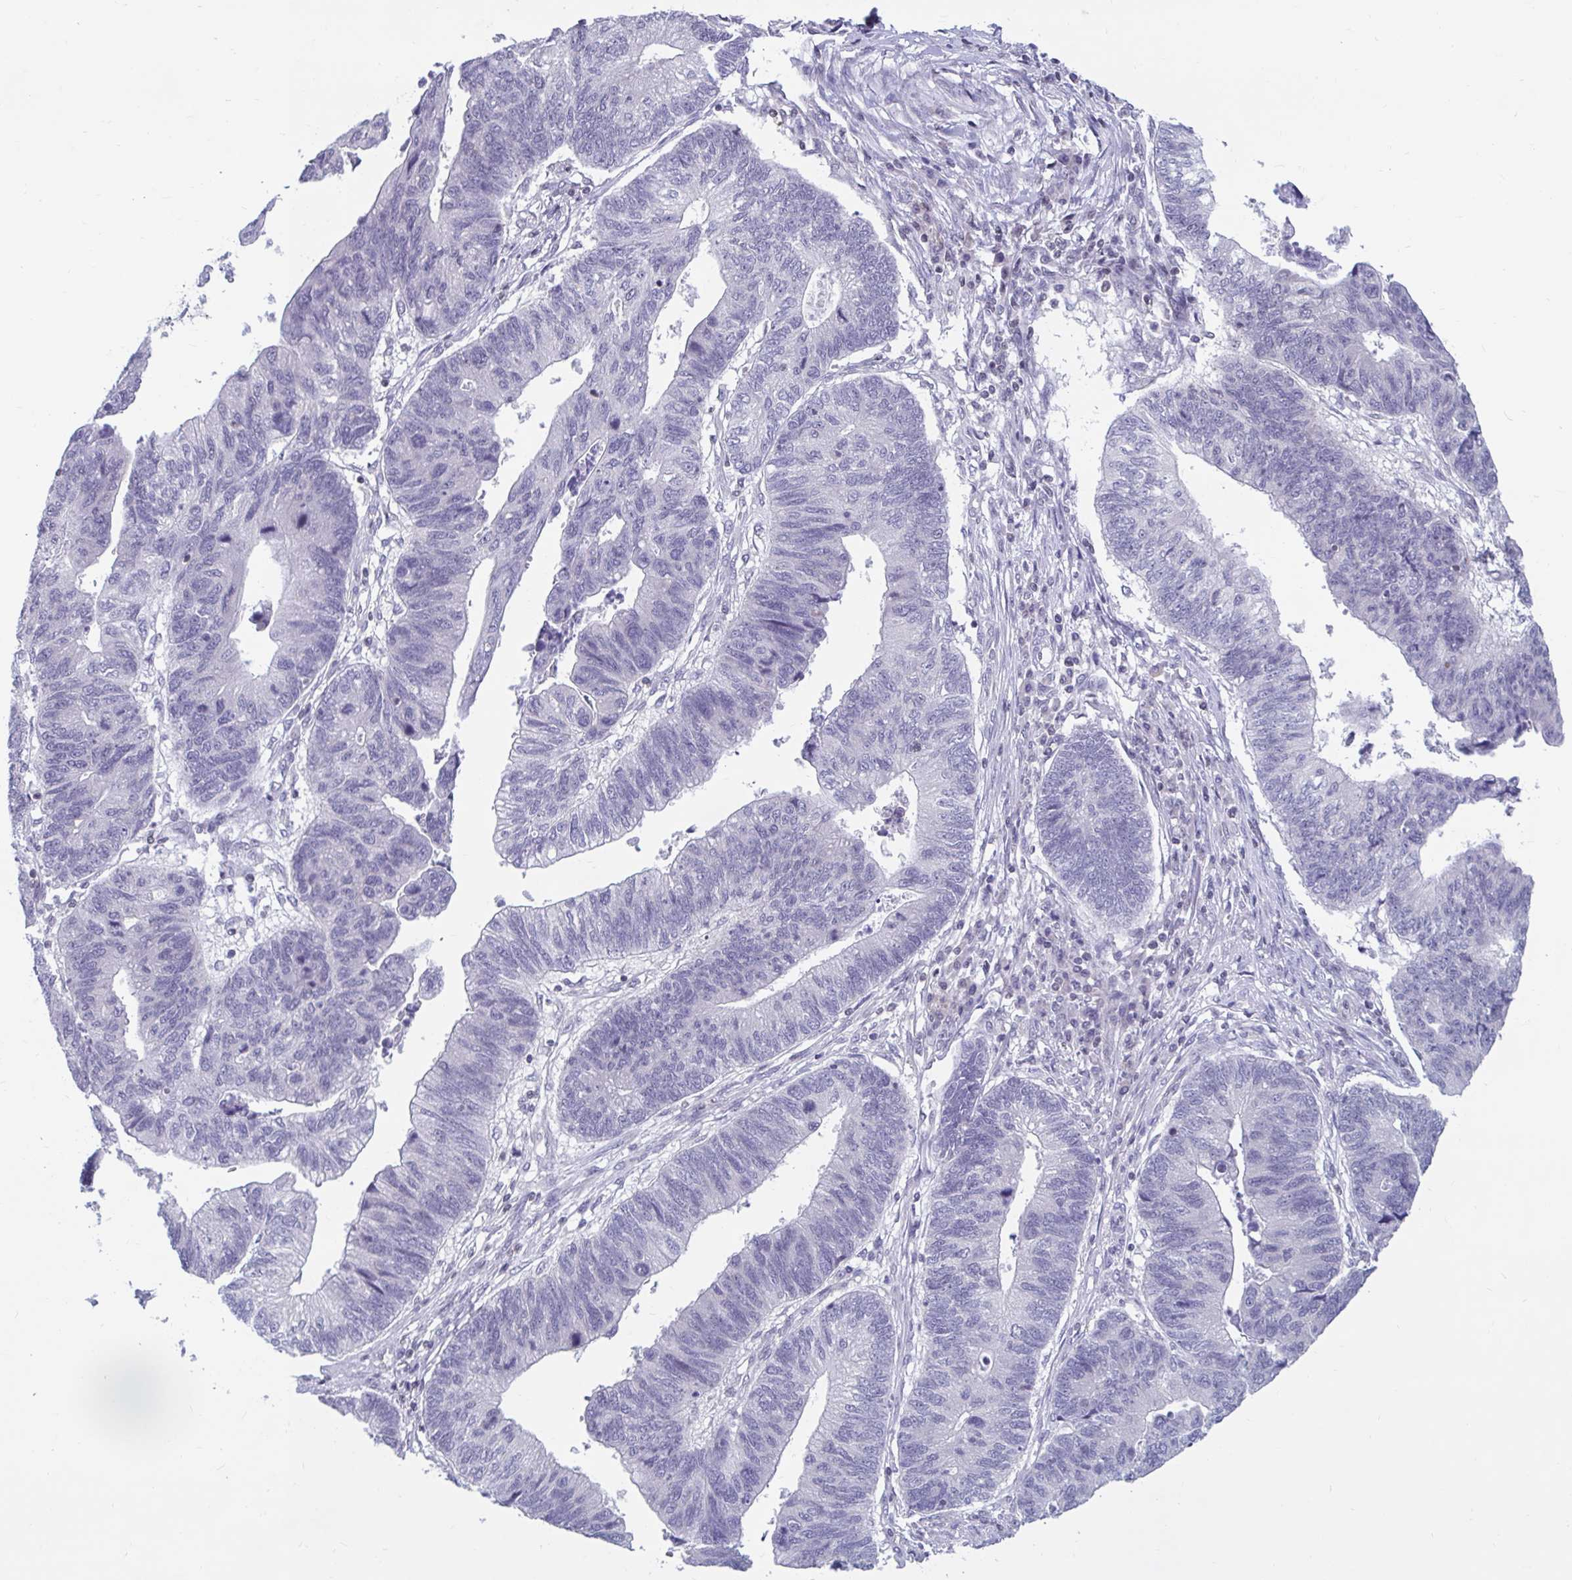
{"staining": {"intensity": "negative", "quantity": "none", "location": "none"}, "tissue": "stomach cancer", "cell_type": "Tumor cells", "image_type": "cancer", "snomed": [{"axis": "morphology", "description": "Adenocarcinoma, NOS"}, {"axis": "topography", "description": "Stomach"}], "caption": "IHC of stomach cancer reveals no expression in tumor cells.", "gene": "ARPP19", "patient": {"sex": "male", "age": 59}}